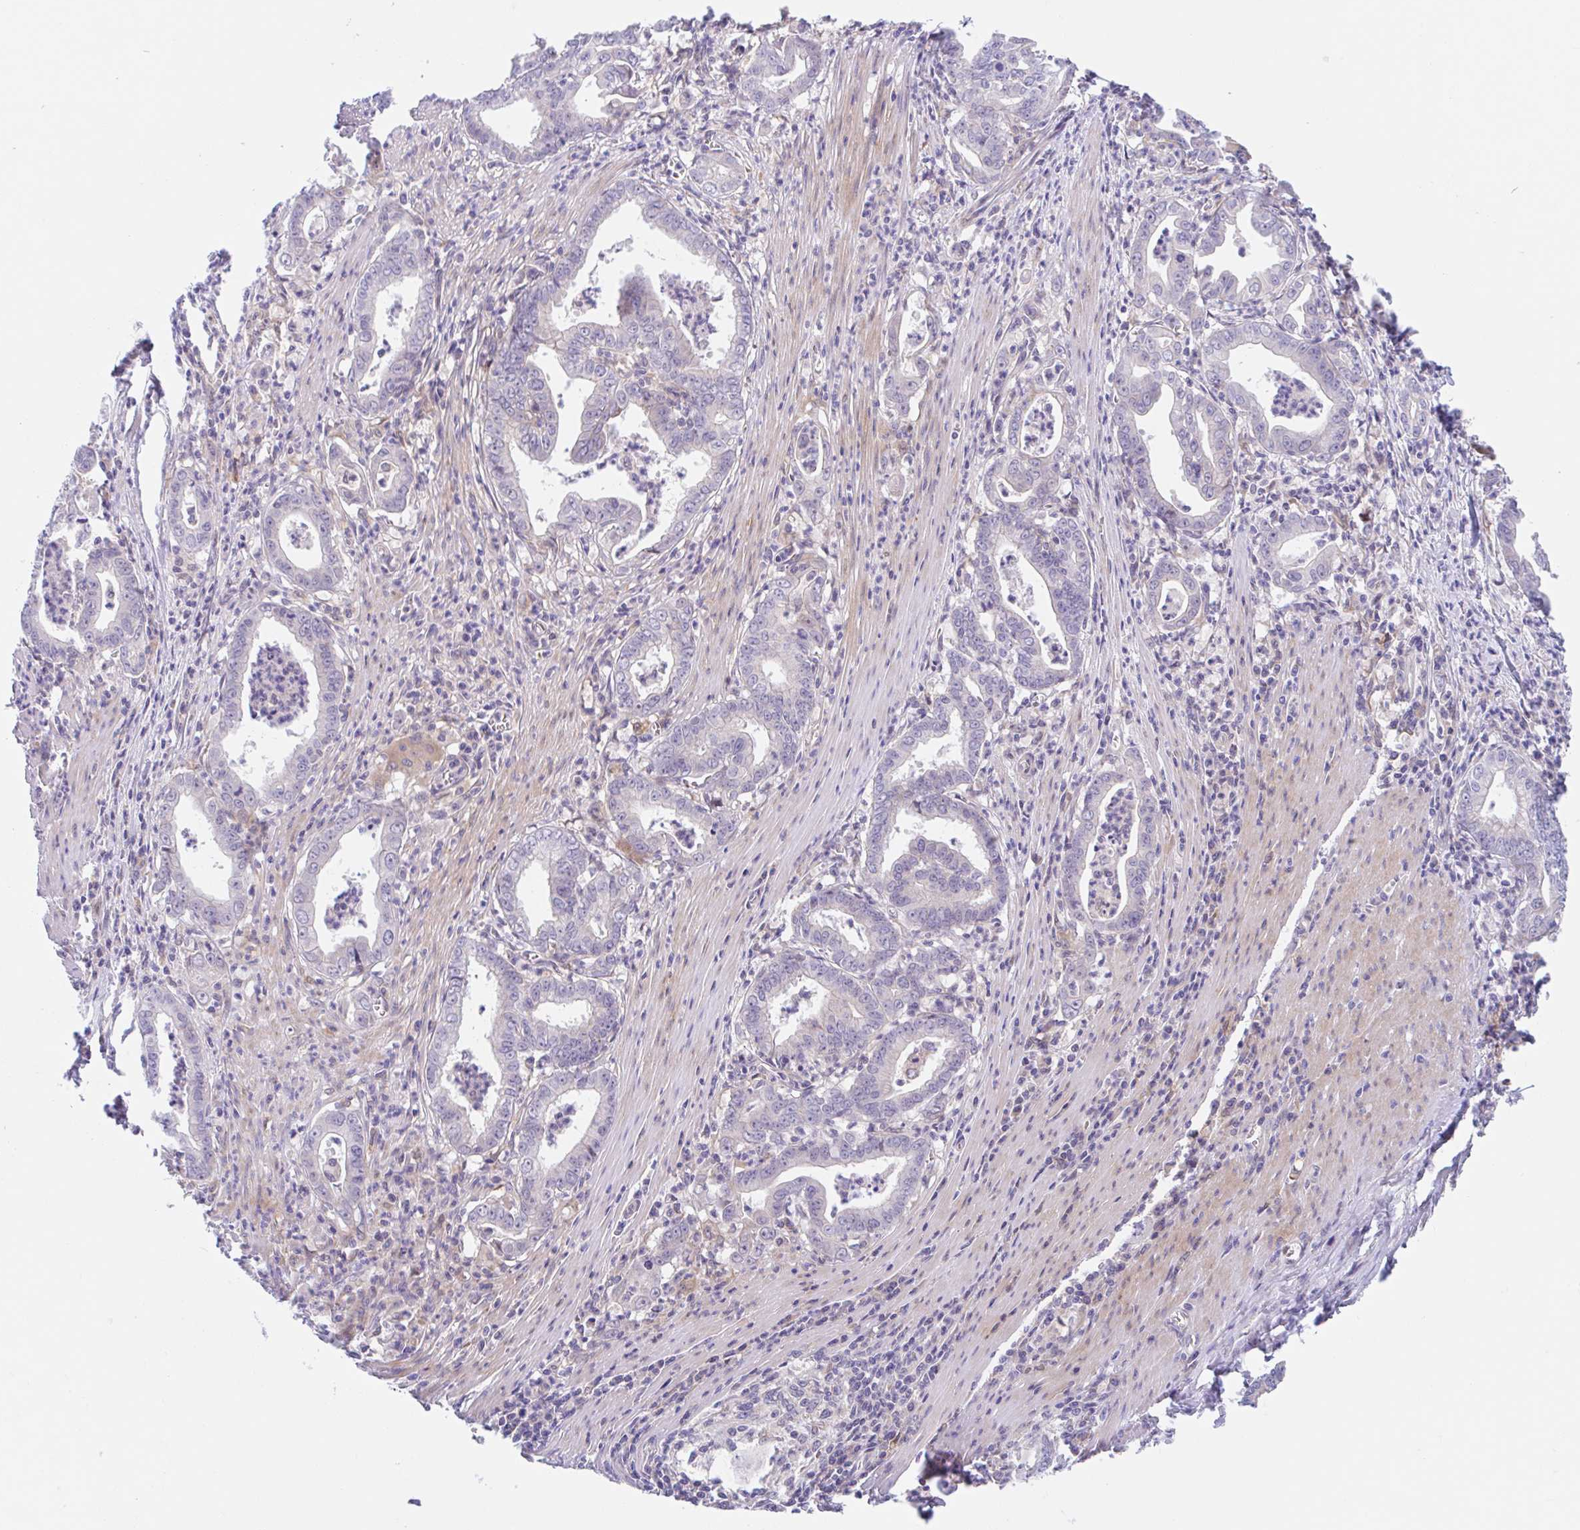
{"staining": {"intensity": "negative", "quantity": "none", "location": "none"}, "tissue": "stomach cancer", "cell_type": "Tumor cells", "image_type": "cancer", "snomed": [{"axis": "morphology", "description": "Adenocarcinoma, NOS"}, {"axis": "topography", "description": "Stomach, upper"}], "caption": "Adenocarcinoma (stomach) was stained to show a protein in brown. There is no significant staining in tumor cells.", "gene": "TMEM86A", "patient": {"sex": "female", "age": 79}}